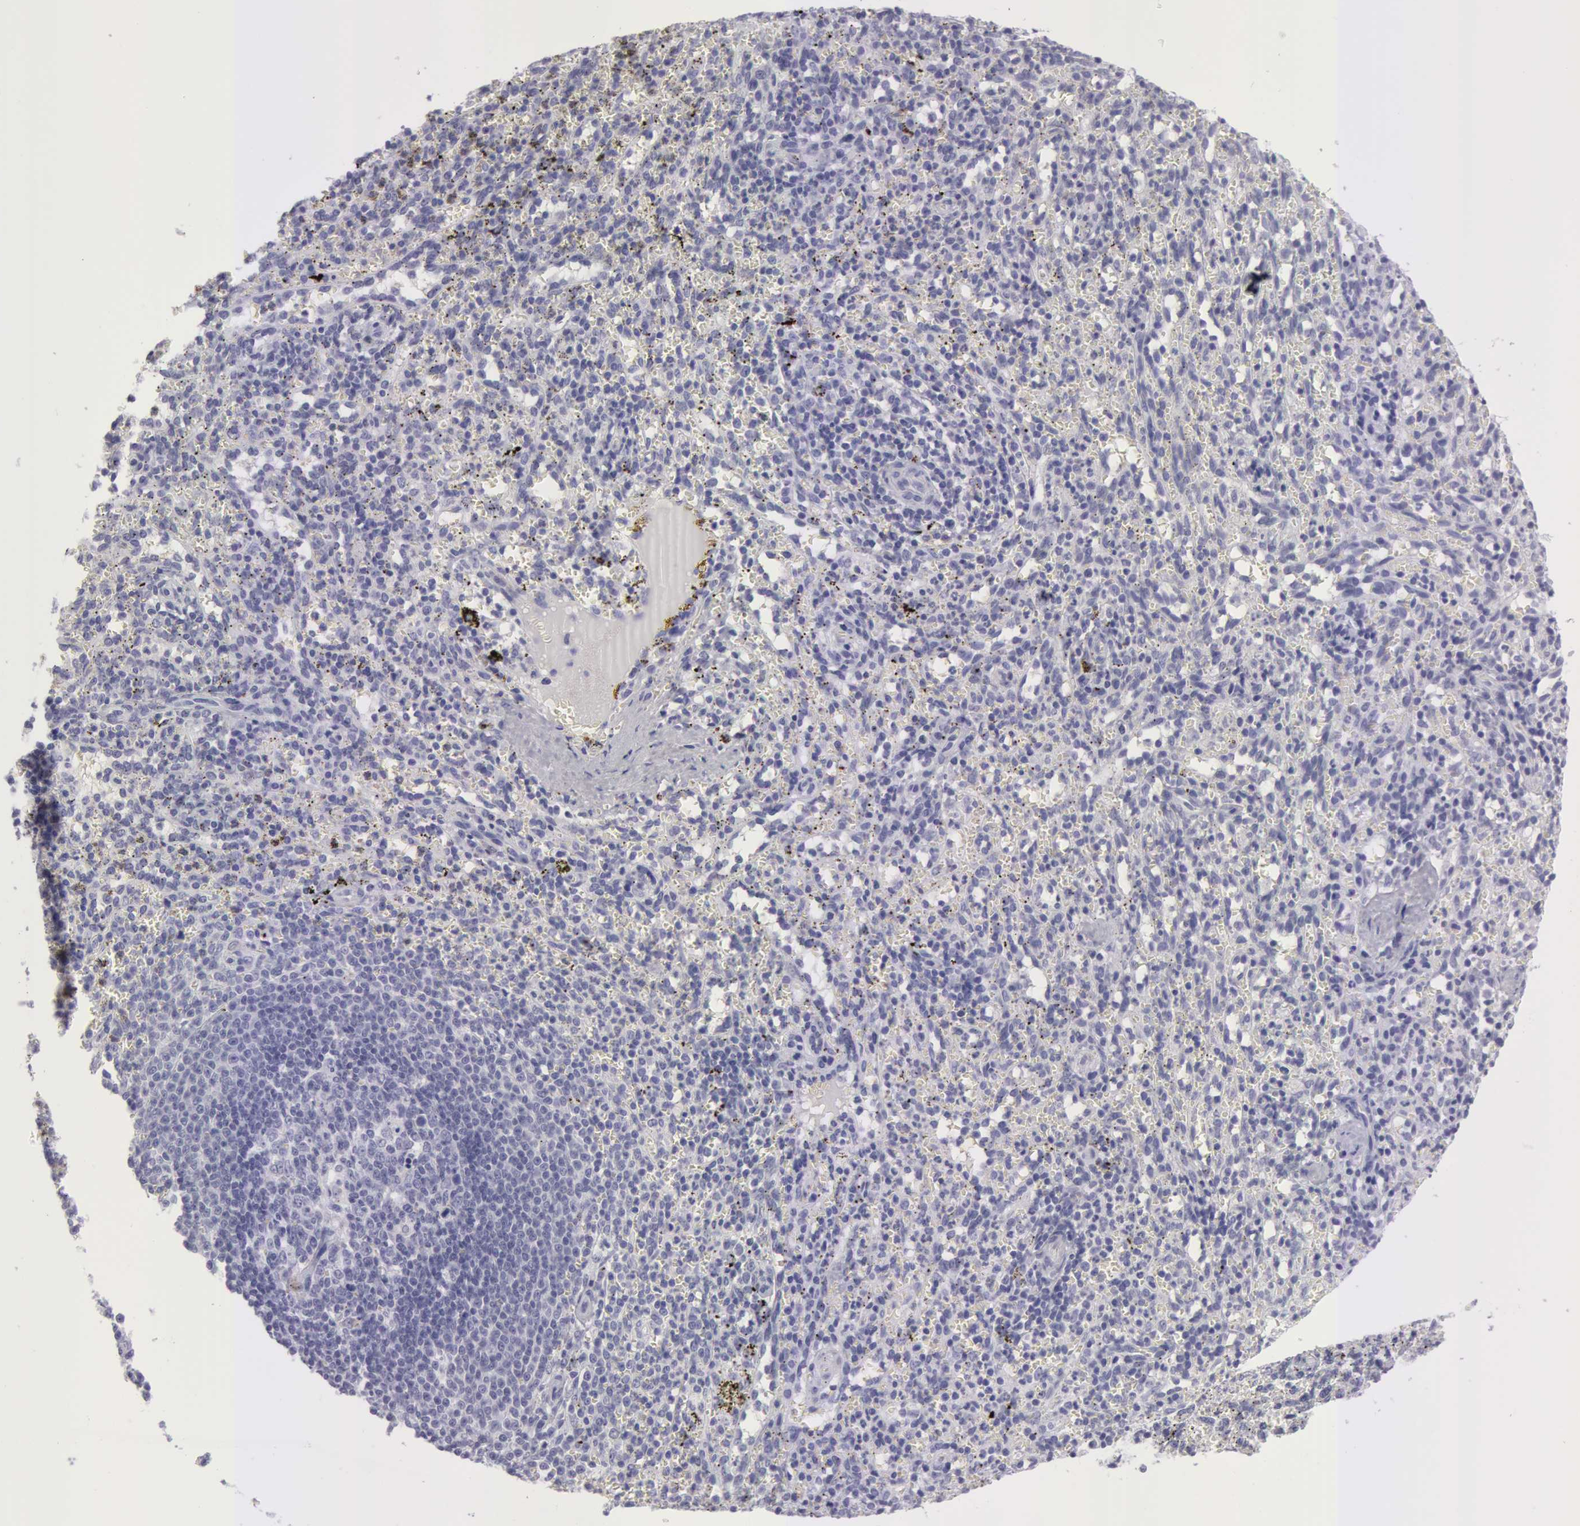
{"staining": {"intensity": "negative", "quantity": "none", "location": "none"}, "tissue": "spleen", "cell_type": "Cells in red pulp", "image_type": "normal", "snomed": [{"axis": "morphology", "description": "Normal tissue, NOS"}, {"axis": "topography", "description": "Spleen"}], "caption": "The histopathology image demonstrates no significant positivity in cells in red pulp of spleen.", "gene": "AMACR", "patient": {"sex": "female", "age": 10}}